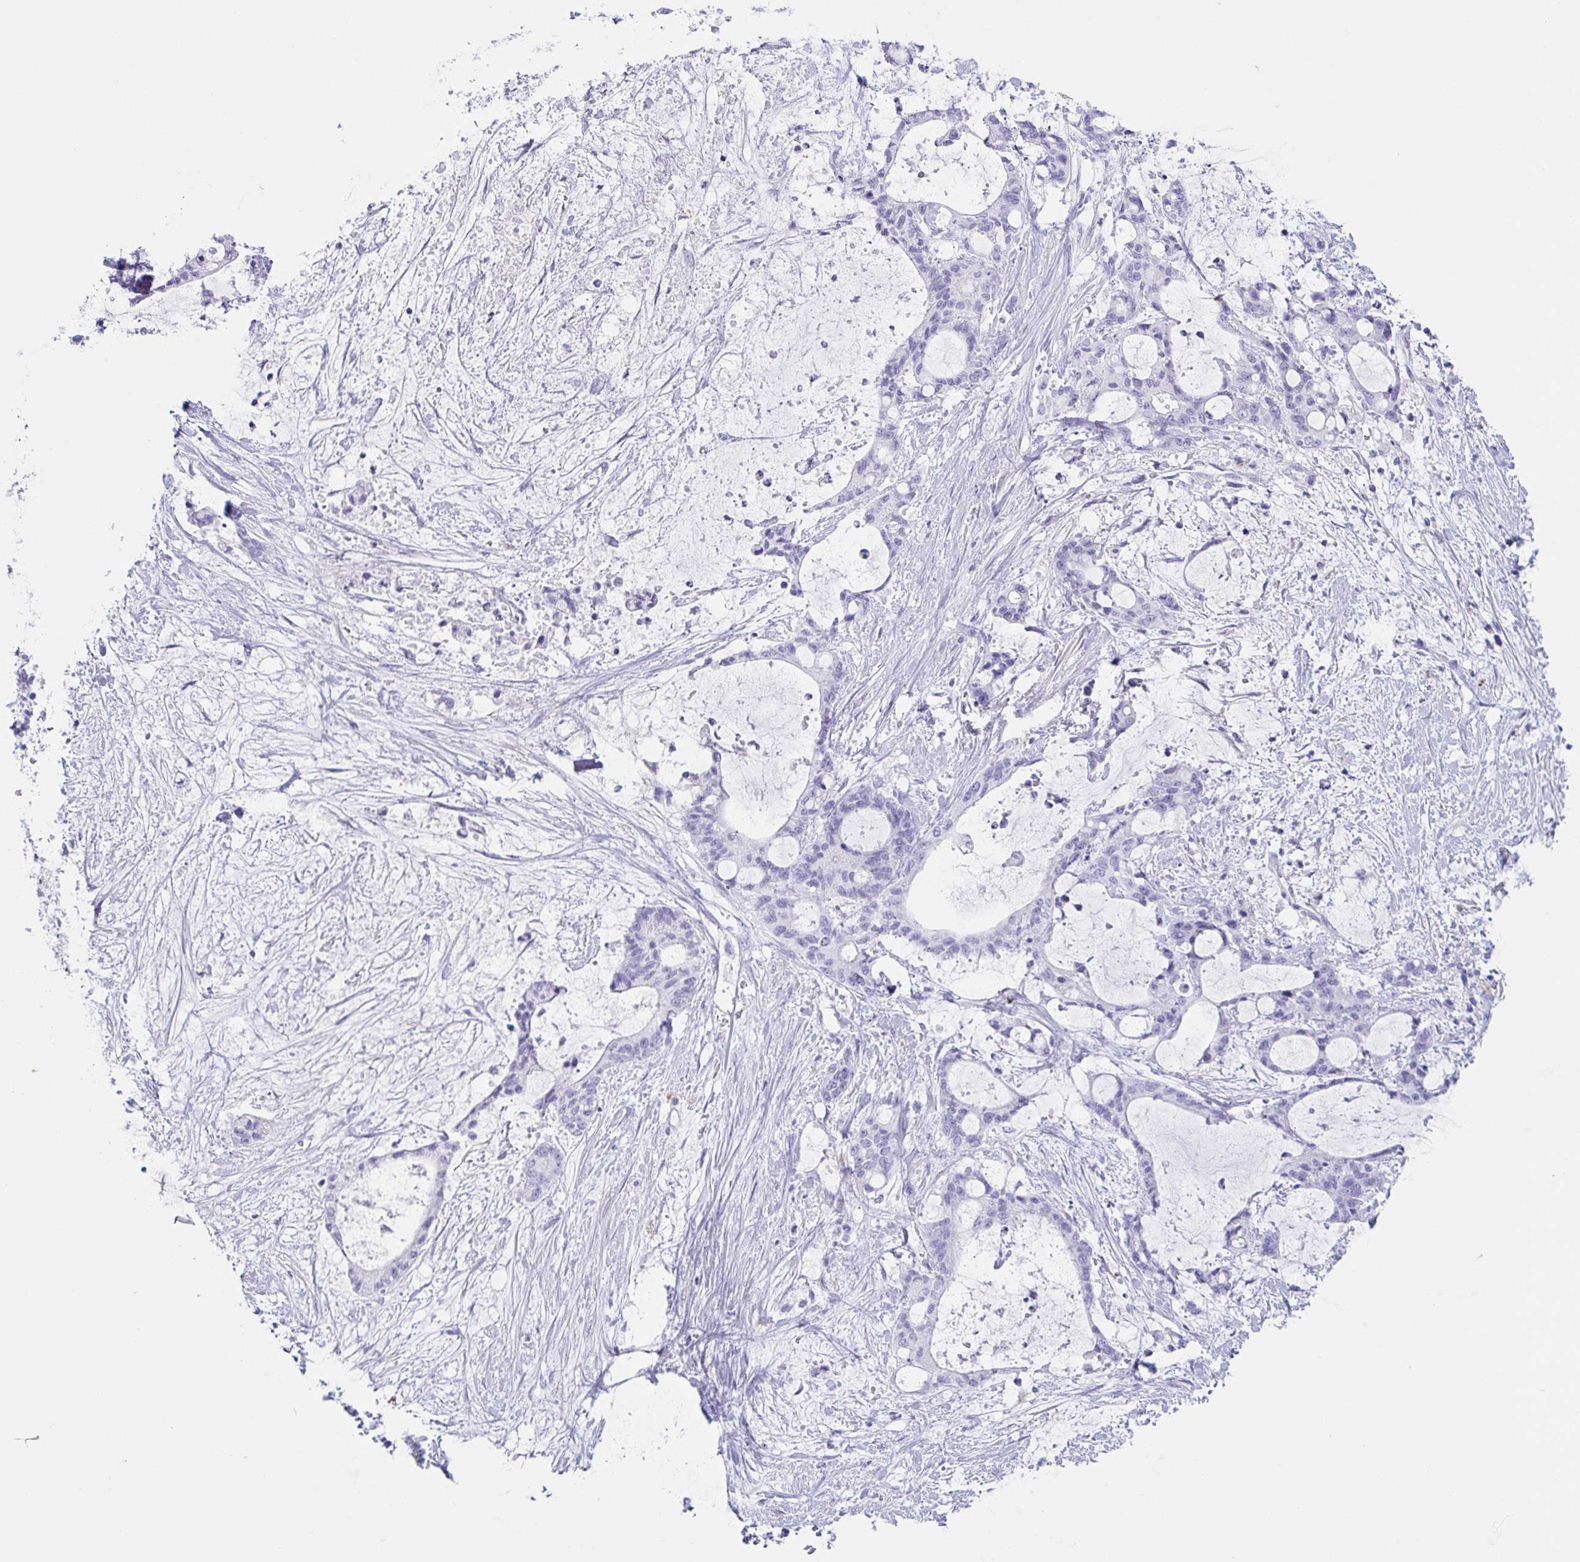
{"staining": {"intensity": "negative", "quantity": "none", "location": "none"}, "tissue": "liver cancer", "cell_type": "Tumor cells", "image_type": "cancer", "snomed": [{"axis": "morphology", "description": "Normal tissue, NOS"}, {"axis": "morphology", "description": "Cholangiocarcinoma"}, {"axis": "topography", "description": "Liver"}, {"axis": "topography", "description": "Peripheral nerve tissue"}], "caption": "An image of human liver cholangiocarcinoma is negative for staining in tumor cells. (Brightfield microscopy of DAB (3,3'-diaminobenzidine) immunohistochemistry at high magnification).", "gene": "TAGLN3", "patient": {"sex": "female", "age": 73}}